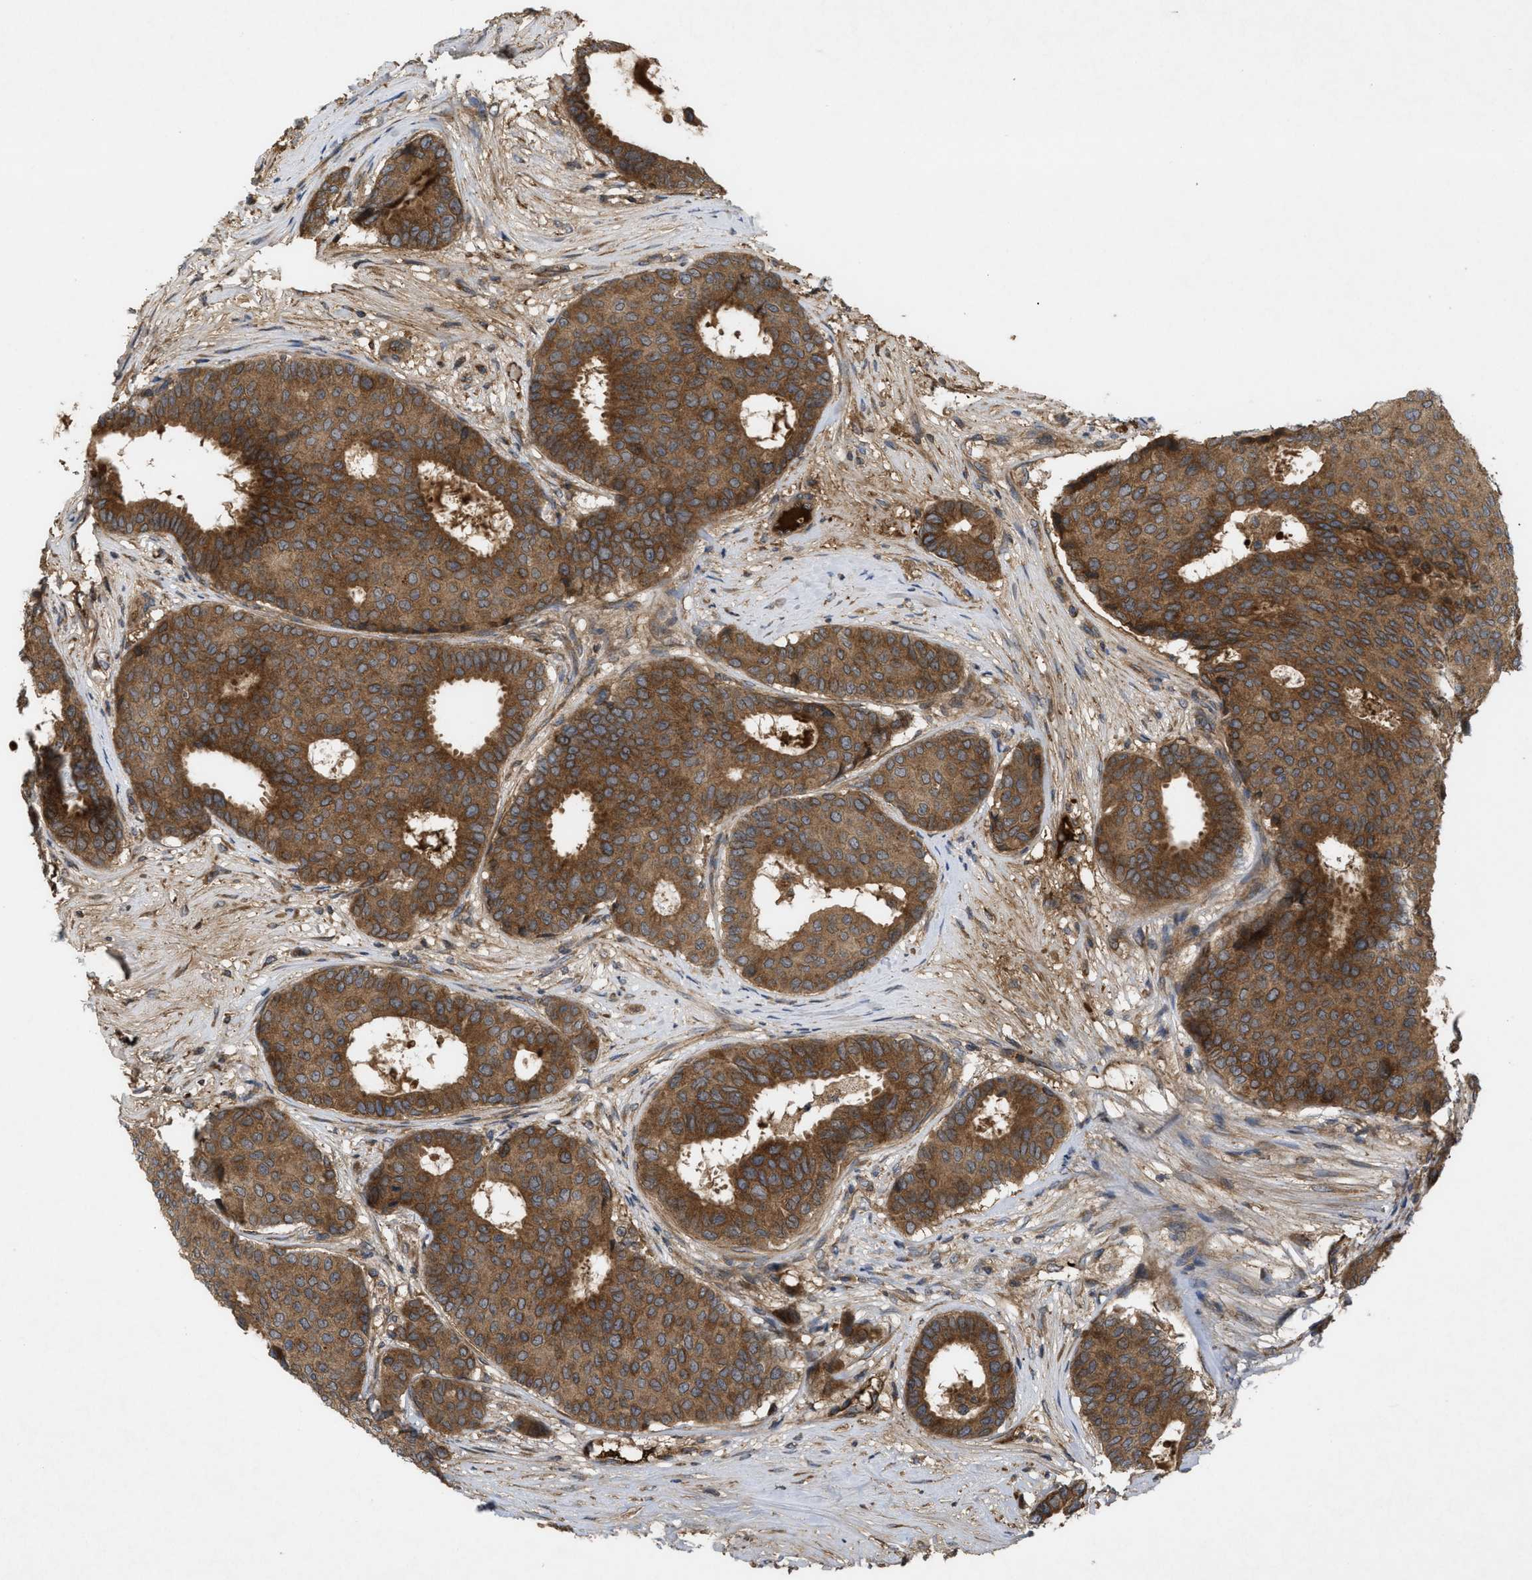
{"staining": {"intensity": "strong", "quantity": ">75%", "location": "cytoplasmic/membranous"}, "tissue": "breast cancer", "cell_type": "Tumor cells", "image_type": "cancer", "snomed": [{"axis": "morphology", "description": "Duct carcinoma"}, {"axis": "topography", "description": "Breast"}], "caption": "An immunohistochemistry image of neoplastic tissue is shown. Protein staining in brown shows strong cytoplasmic/membranous positivity in intraductal carcinoma (breast) within tumor cells.", "gene": "RAB2A", "patient": {"sex": "female", "age": 75}}